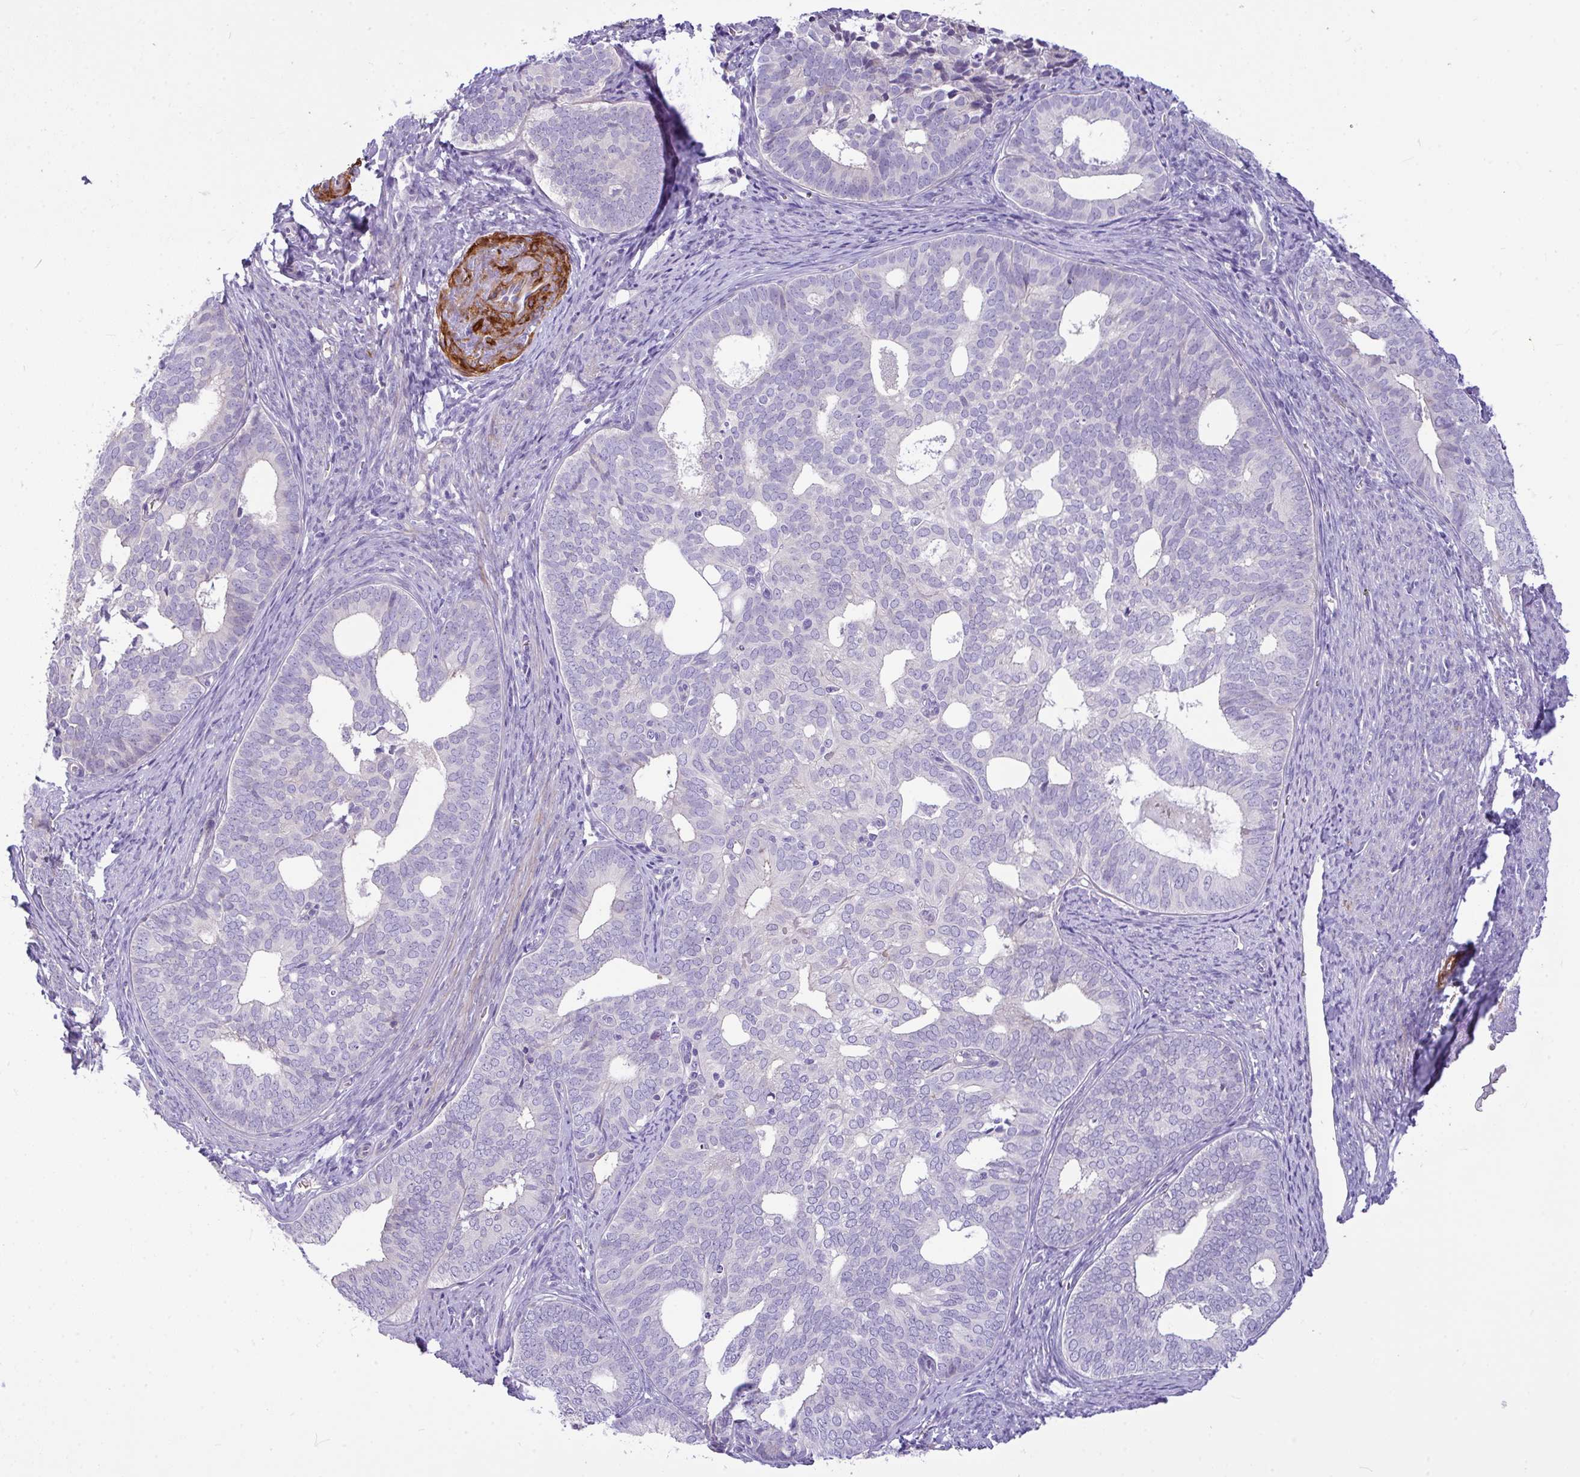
{"staining": {"intensity": "negative", "quantity": "none", "location": "none"}, "tissue": "endometrial cancer", "cell_type": "Tumor cells", "image_type": "cancer", "snomed": [{"axis": "morphology", "description": "Adenocarcinoma, NOS"}, {"axis": "topography", "description": "Endometrium"}], "caption": "A high-resolution photomicrograph shows immunohistochemistry staining of adenocarcinoma (endometrial), which exhibits no significant expression in tumor cells. The staining is performed using DAB brown chromogen with nuclei counter-stained in using hematoxylin.", "gene": "MOCS1", "patient": {"sex": "female", "age": 75}}